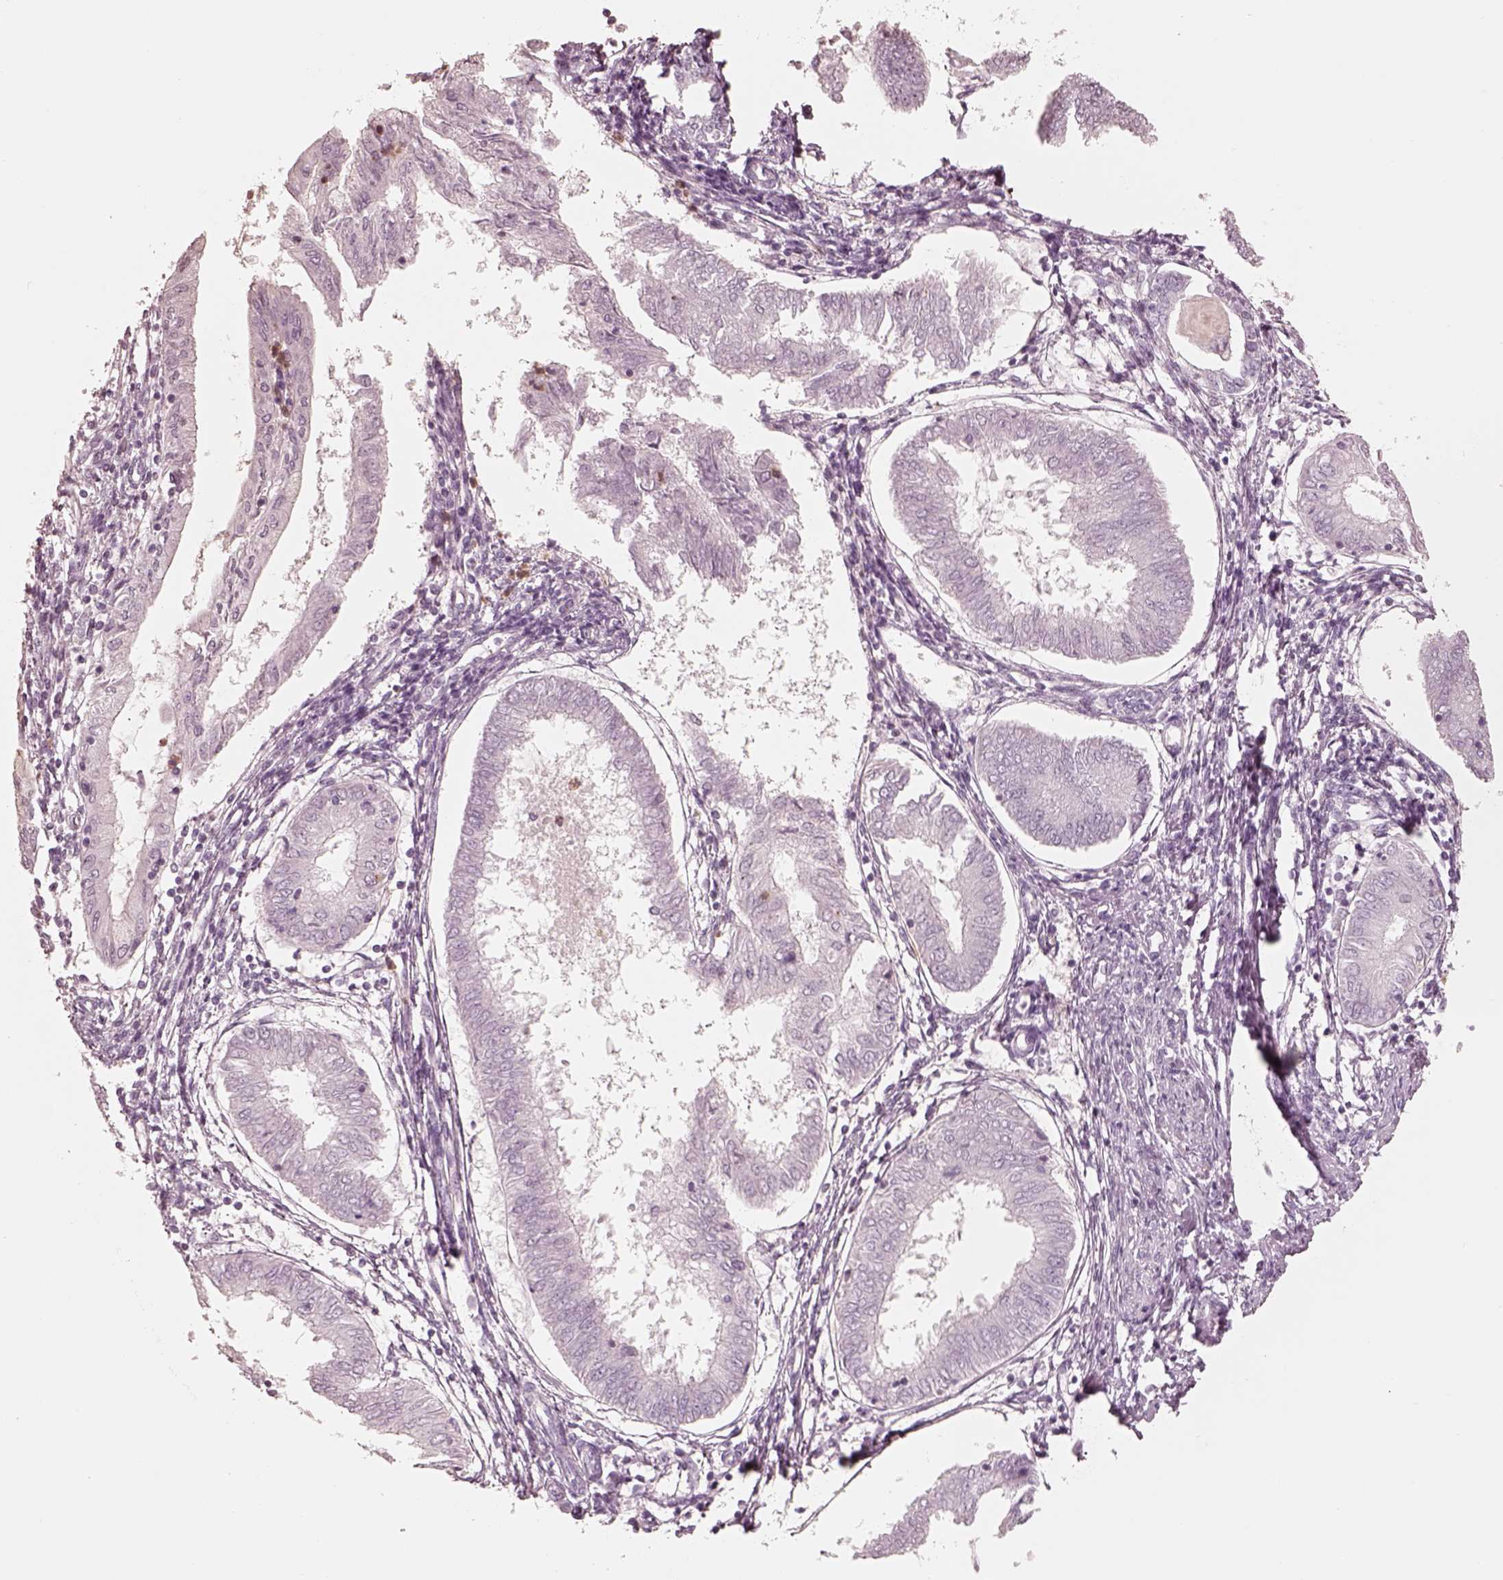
{"staining": {"intensity": "negative", "quantity": "none", "location": "none"}, "tissue": "endometrial cancer", "cell_type": "Tumor cells", "image_type": "cancer", "snomed": [{"axis": "morphology", "description": "Adenocarcinoma, NOS"}, {"axis": "topography", "description": "Endometrium"}], "caption": "The immunohistochemistry photomicrograph has no significant positivity in tumor cells of endometrial adenocarcinoma tissue.", "gene": "GPRIN1", "patient": {"sex": "female", "age": 68}}